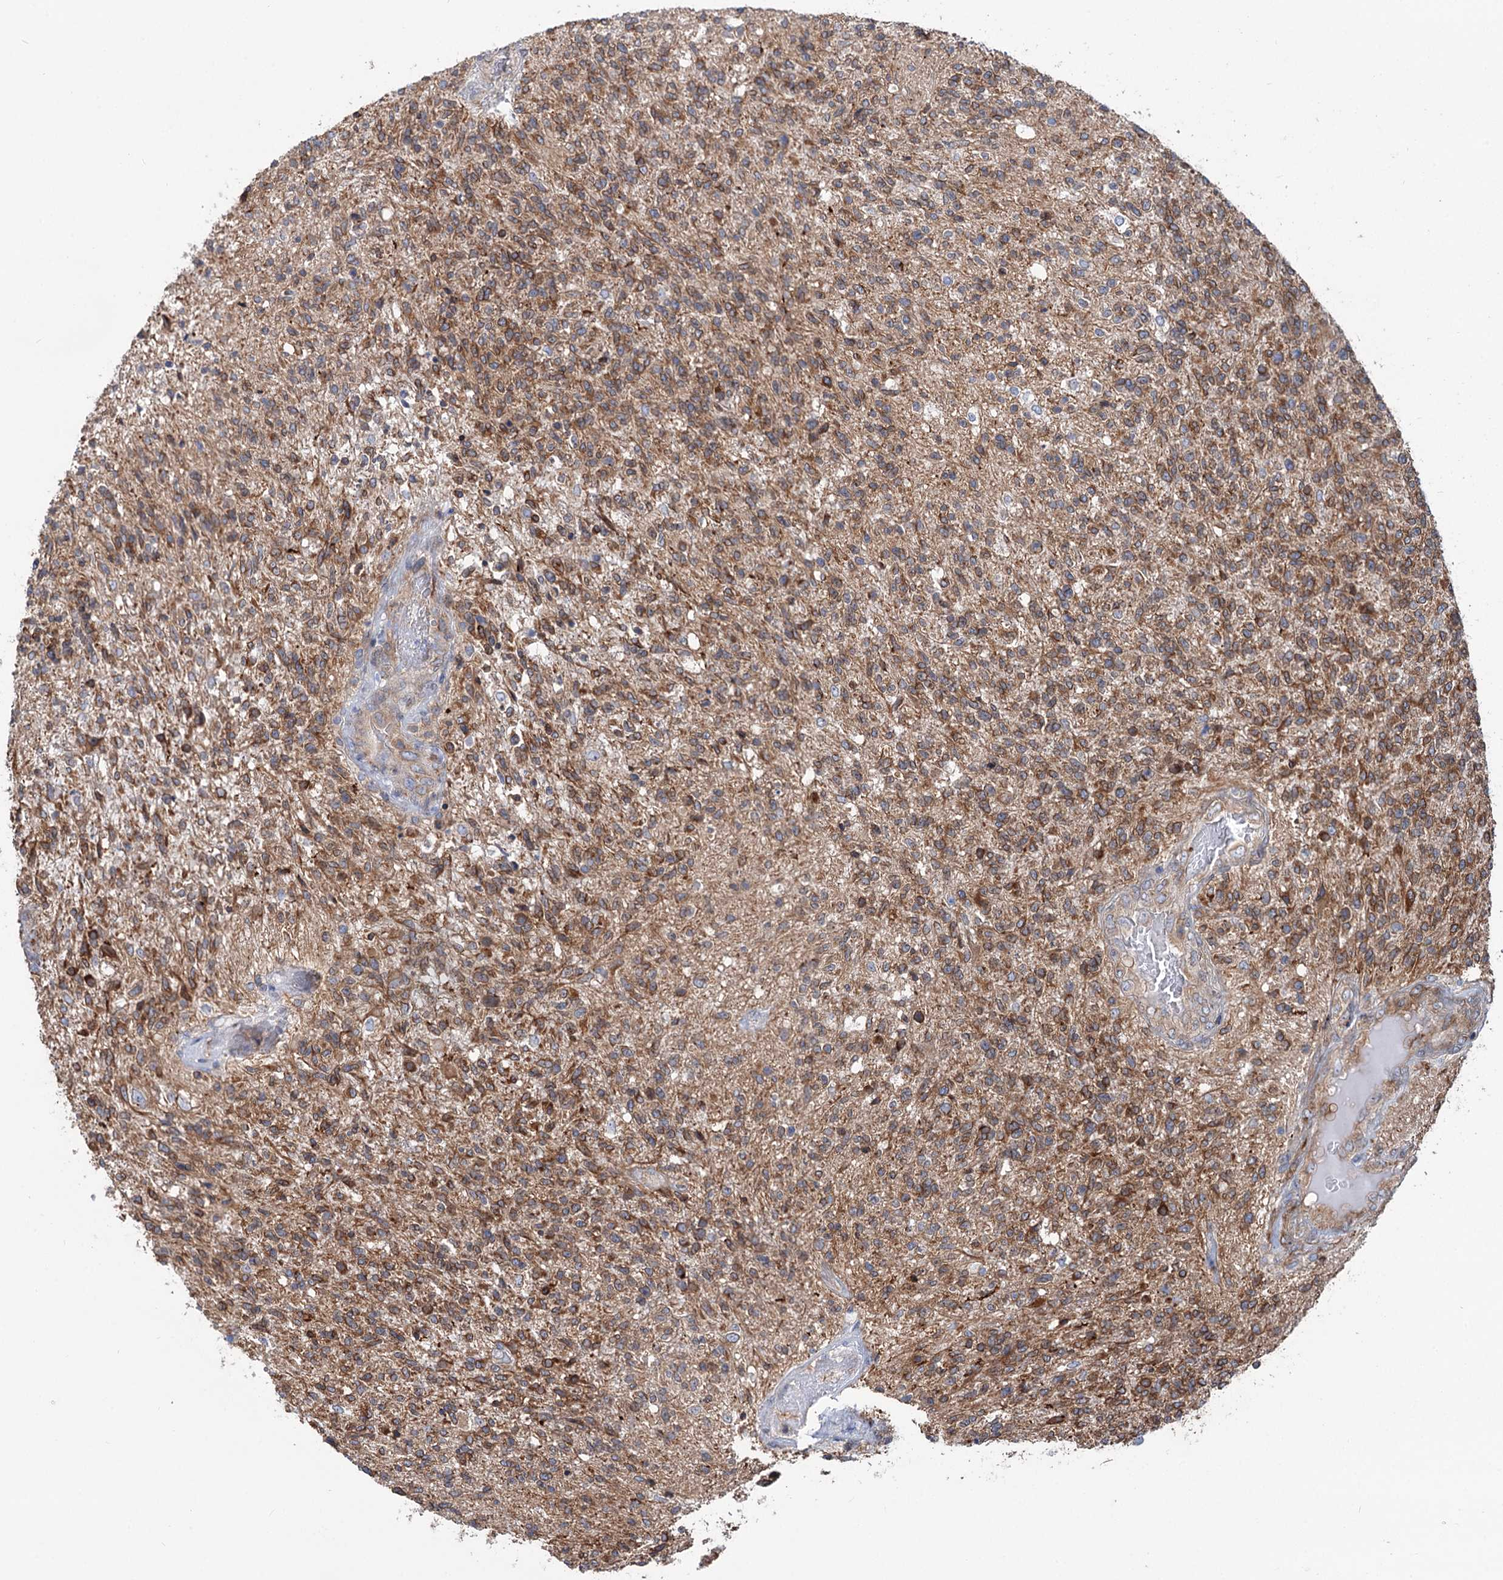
{"staining": {"intensity": "moderate", "quantity": ">75%", "location": "cytoplasmic/membranous"}, "tissue": "glioma", "cell_type": "Tumor cells", "image_type": "cancer", "snomed": [{"axis": "morphology", "description": "Glioma, malignant, High grade"}, {"axis": "topography", "description": "Brain"}], "caption": "Approximately >75% of tumor cells in high-grade glioma (malignant) demonstrate moderate cytoplasmic/membranous protein positivity as visualized by brown immunohistochemical staining.", "gene": "PTDSS2", "patient": {"sex": "male", "age": 56}}